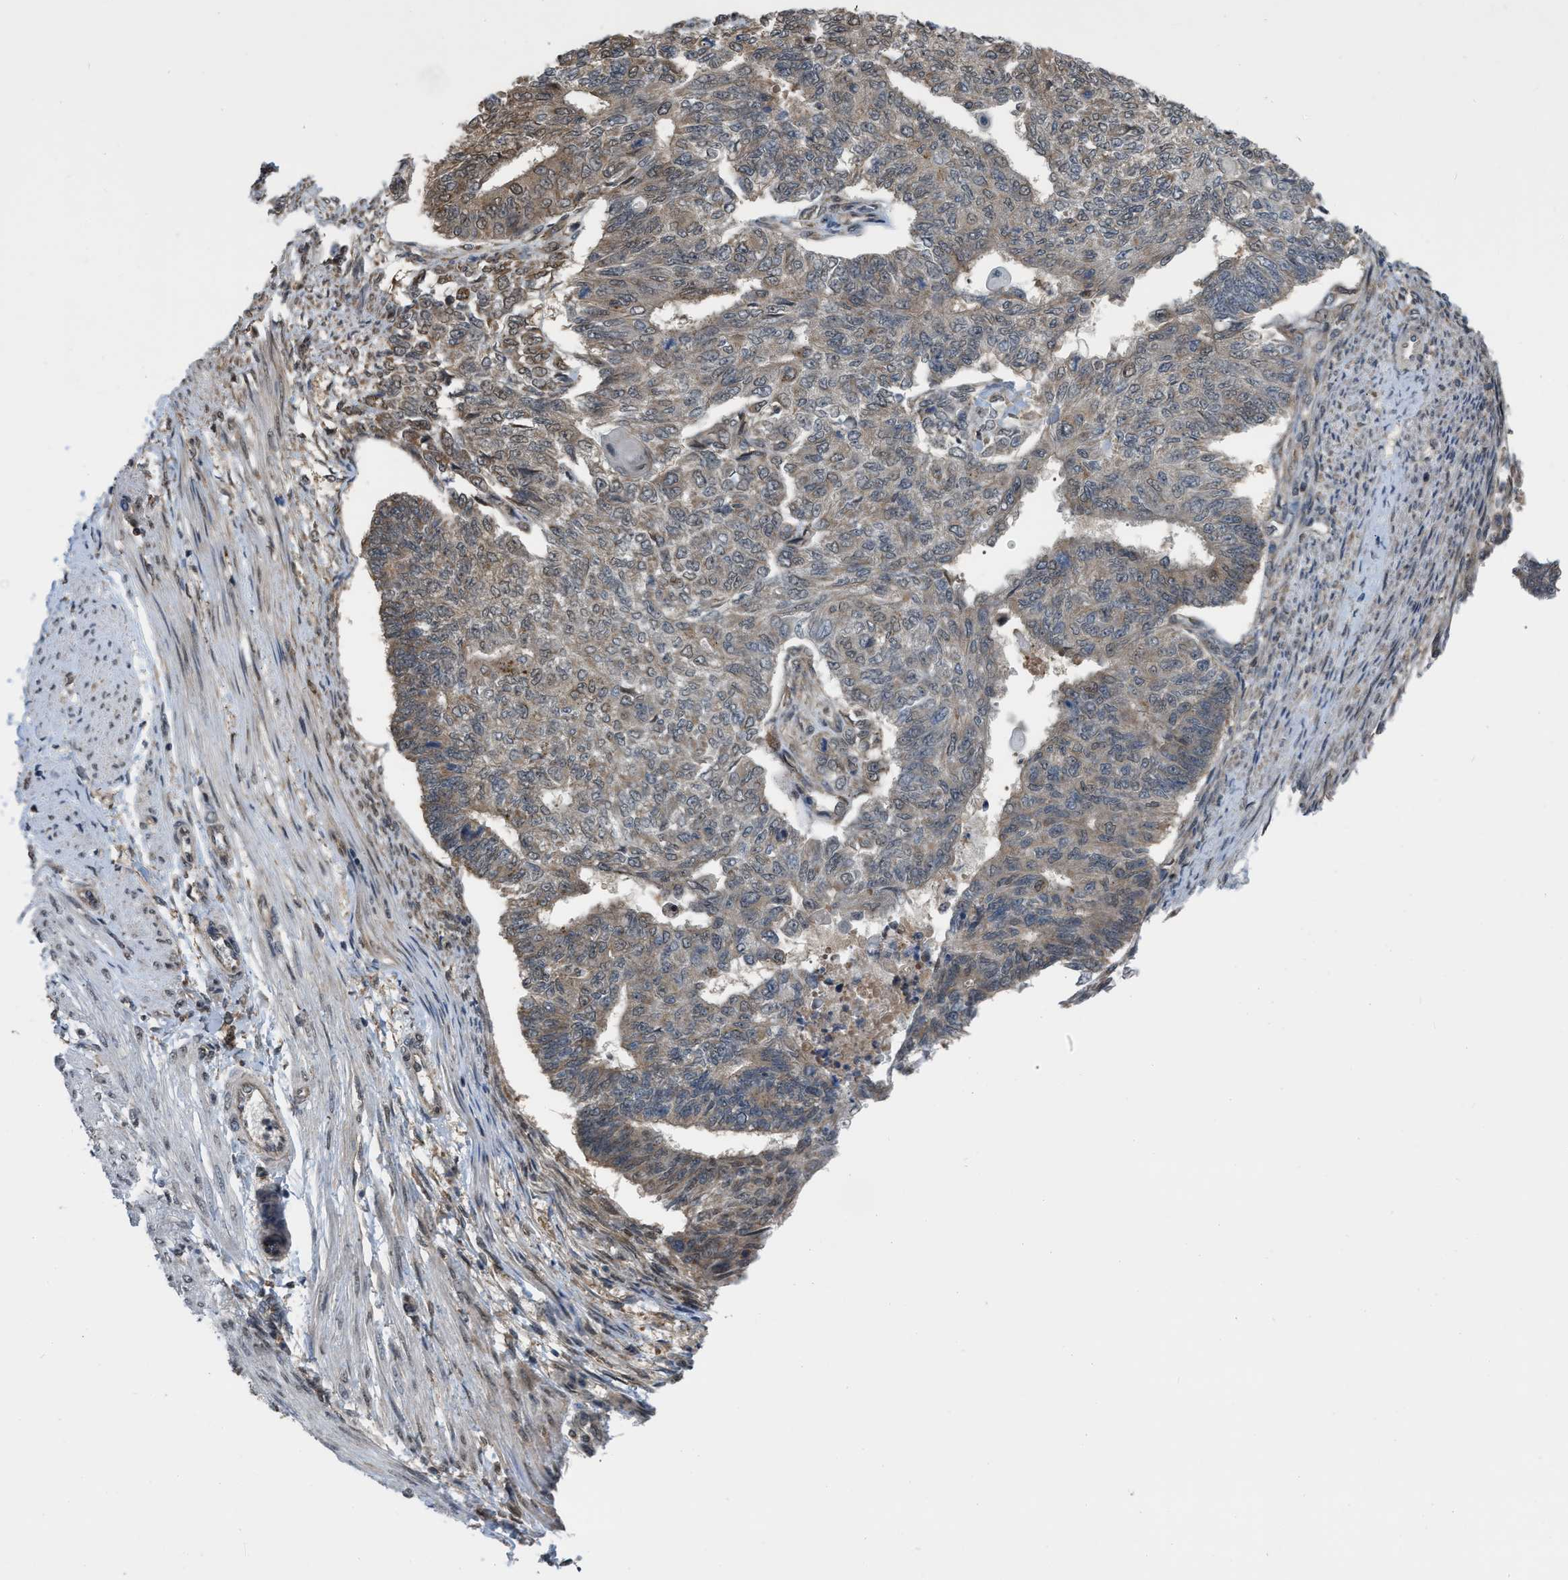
{"staining": {"intensity": "moderate", "quantity": "25%-75%", "location": "cytoplasmic/membranous"}, "tissue": "endometrial cancer", "cell_type": "Tumor cells", "image_type": "cancer", "snomed": [{"axis": "morphology", "description": "Adenocarcinoma, NOS"}, {"axis": "topography", "description": "Endometrium"}], "caption": "Tumor cells reveal moderate cytoplasmic/membranous positivity in approximately 25%-75% of cells in adenocarcinoma (endometrial). (Brightfield microscopy of DAB IHC at high magnification).", "gene": "BCL7C", "patient": {"sex": "female", "age": 32}}